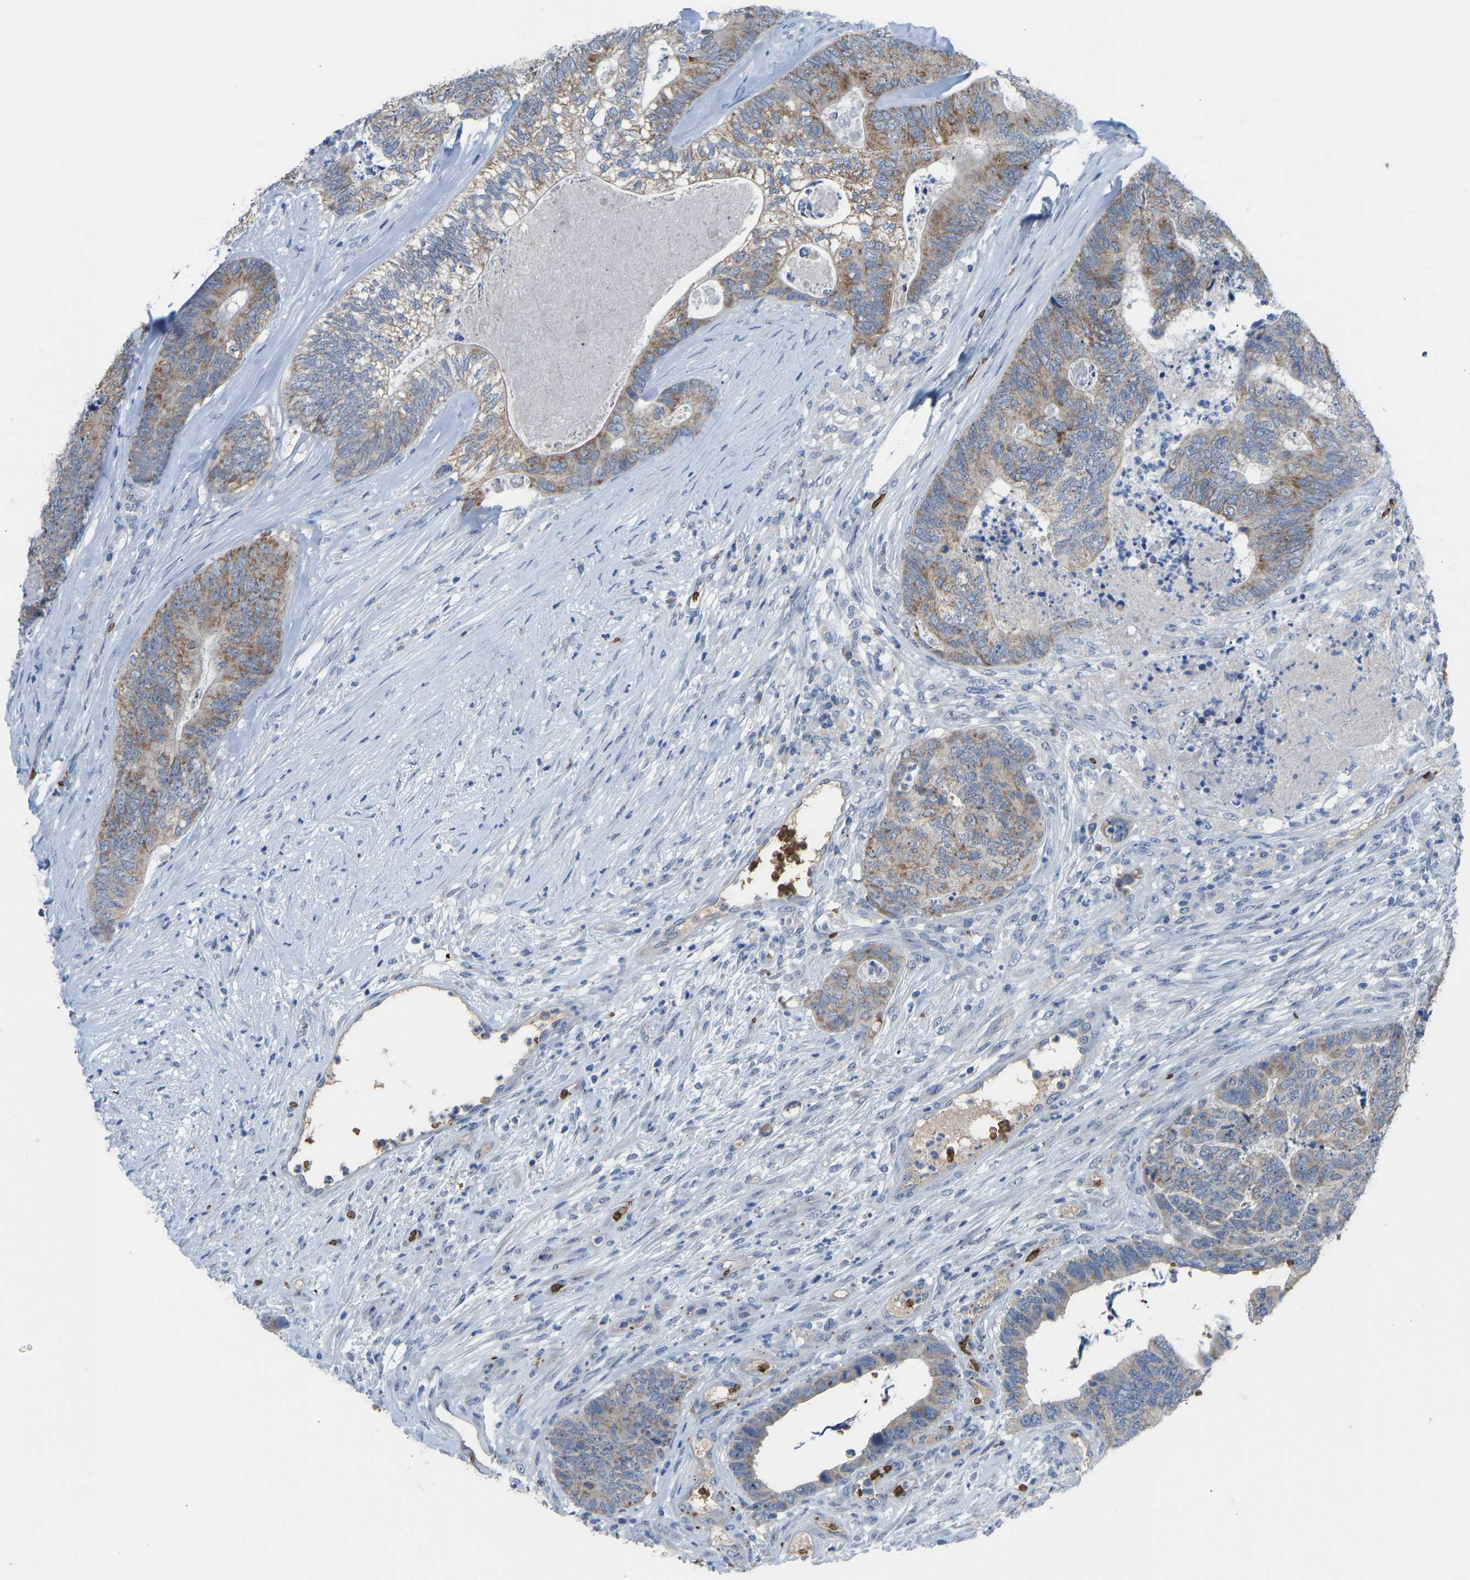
{"staining": {"intensity": "moderate", "quantity": "25%-75%", "location": "cytoplasmic/membranous"}, "tissue": "colorectal cancer", "cell_type": "Tumor cells", "image_type": "cancer", "snomed": [{"axis": "morphology", "description": "Adenocarcinoma, NOS"}, {"axis": "topography", "description": "Colon"}], "caption": "Immunohistochemical staining of colorectal cancer (adenocarcinoma) exhibits moderate cytoplasmic/membranous protein expression in approximately 25%-75% of tumor cells. Nuclei are stained in blue.", "gene": "PIGS", "patient": {"sex": "female", "age": 67}}